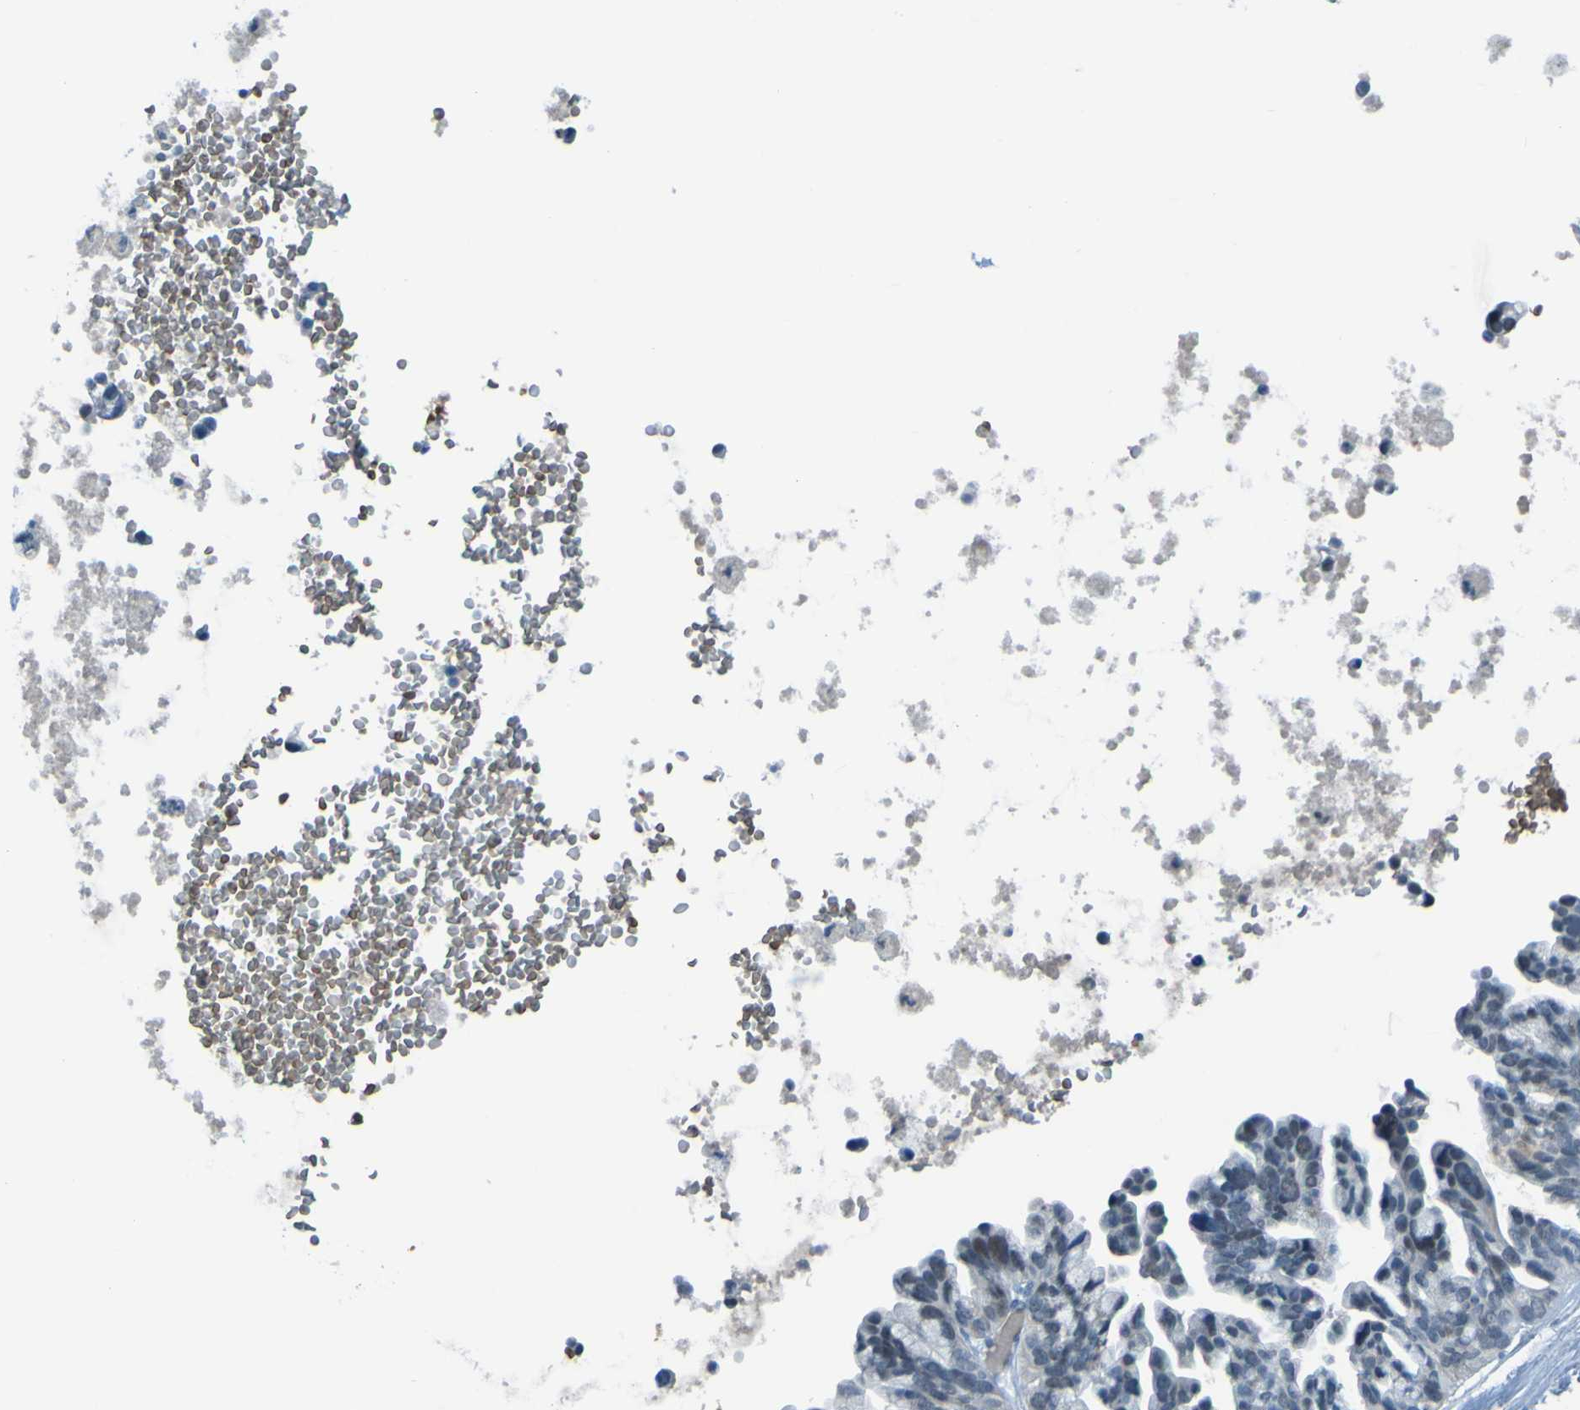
{"staining": {"intensity": "negative", "quantity": "none", "location": "none"}, "tissue": "ovarian cancer", "cell_type": "Tumor cells", "image_type": "cancer", "snomed": [{"axis": "morphology", "description": "Cystadenocarcinoma, serous, NOS"}, {"axis": "topography", "description": "Ovary"}], "caption": "A micrograph of human ovarian serous cystadenocarcinoma is negative for staining in tumor cells. Brightfield microscopy of immunohistochemistry stained with DAB (3,3'-diaminobenzidine) (brown) and hematoxylin (blue), captured at high magnification.", "gene": "USP36", "patient": {"sex": "female", "age": 56}}